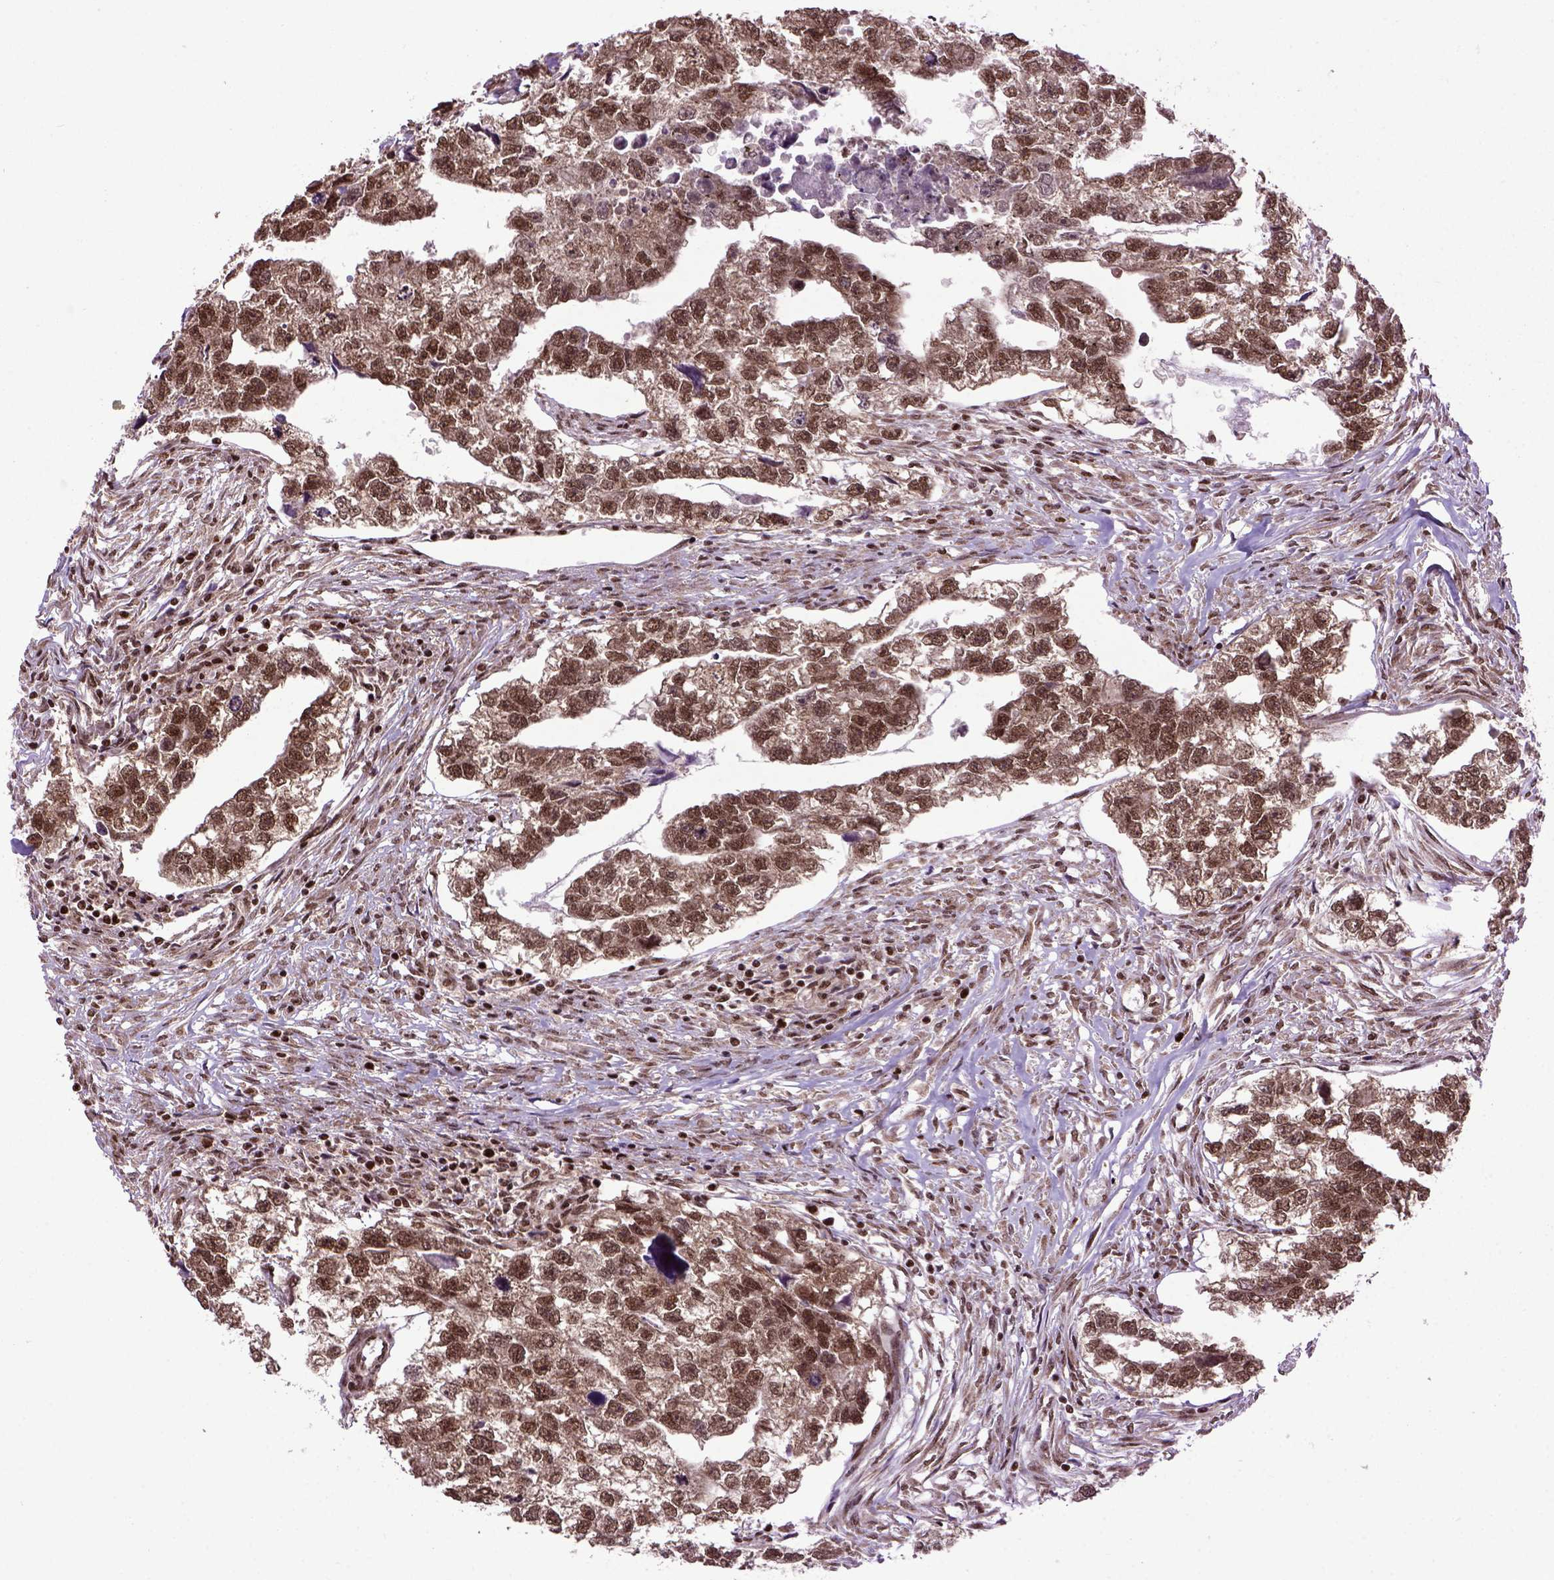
{"staining": {"intensity": "strong", "quantity": ">75%", "location": "cytoplasmic/membranous,nuclear"}, "tissue": "testis cancer", "cell_type": "Tumor cells", "image_type": "cancer", "snomed": [{"axis": "morphology", "description": "Carcinoma, Embryonal, NOS"}, {"axis": "morphology", "description": "Teratoma, malignant, NOS"}, {"axis": "topography", "description": "Testis"}], "caption": "The image reveals staining of testis teratoma (malignant), revealing strong cytoplasmic/membranous and nuclear protein staining (brown color) within tumor cells. (DAB IHC, brown staining for protein, blue staining for nuclei).", "gene": "CELF1", "patient": {"sex": "male", "age": 44}}